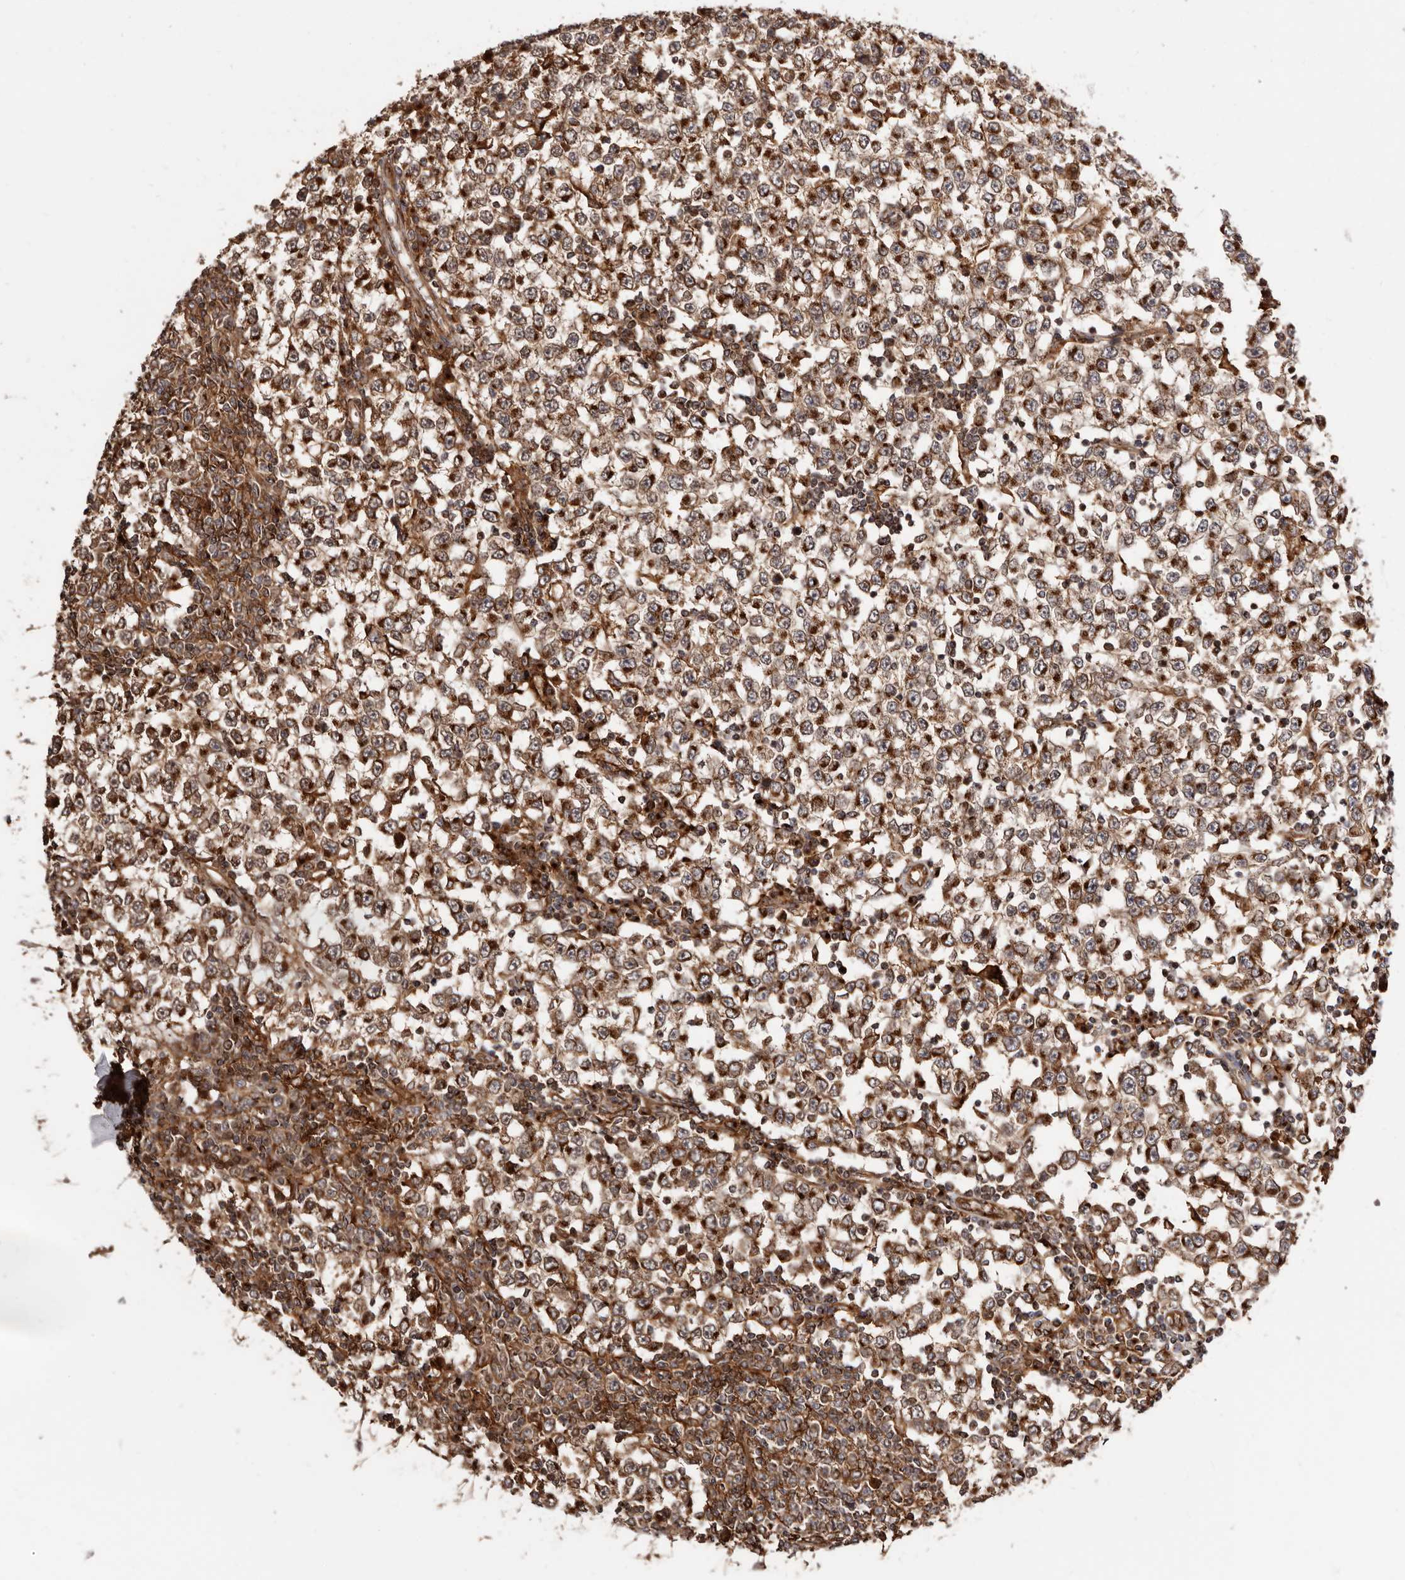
{"staining": {"intensity": "strong", "quantity": ">75%", "location": "cytoplasmic/membranous"}, "tissue": "testis cancer", "cell_type": "Tumor cells", "image_type": "cancer", "snomed": [{"axis": "morphology", "description": "Seminoma, NOS"}, {"axis": "topography", "description": "Testis"}], "caption": "Testis seminoma stained with a protein marker displays strong staining in tumor cells.", "gene": "GPR27", "patient": {"sex": "male", "age": 65}}